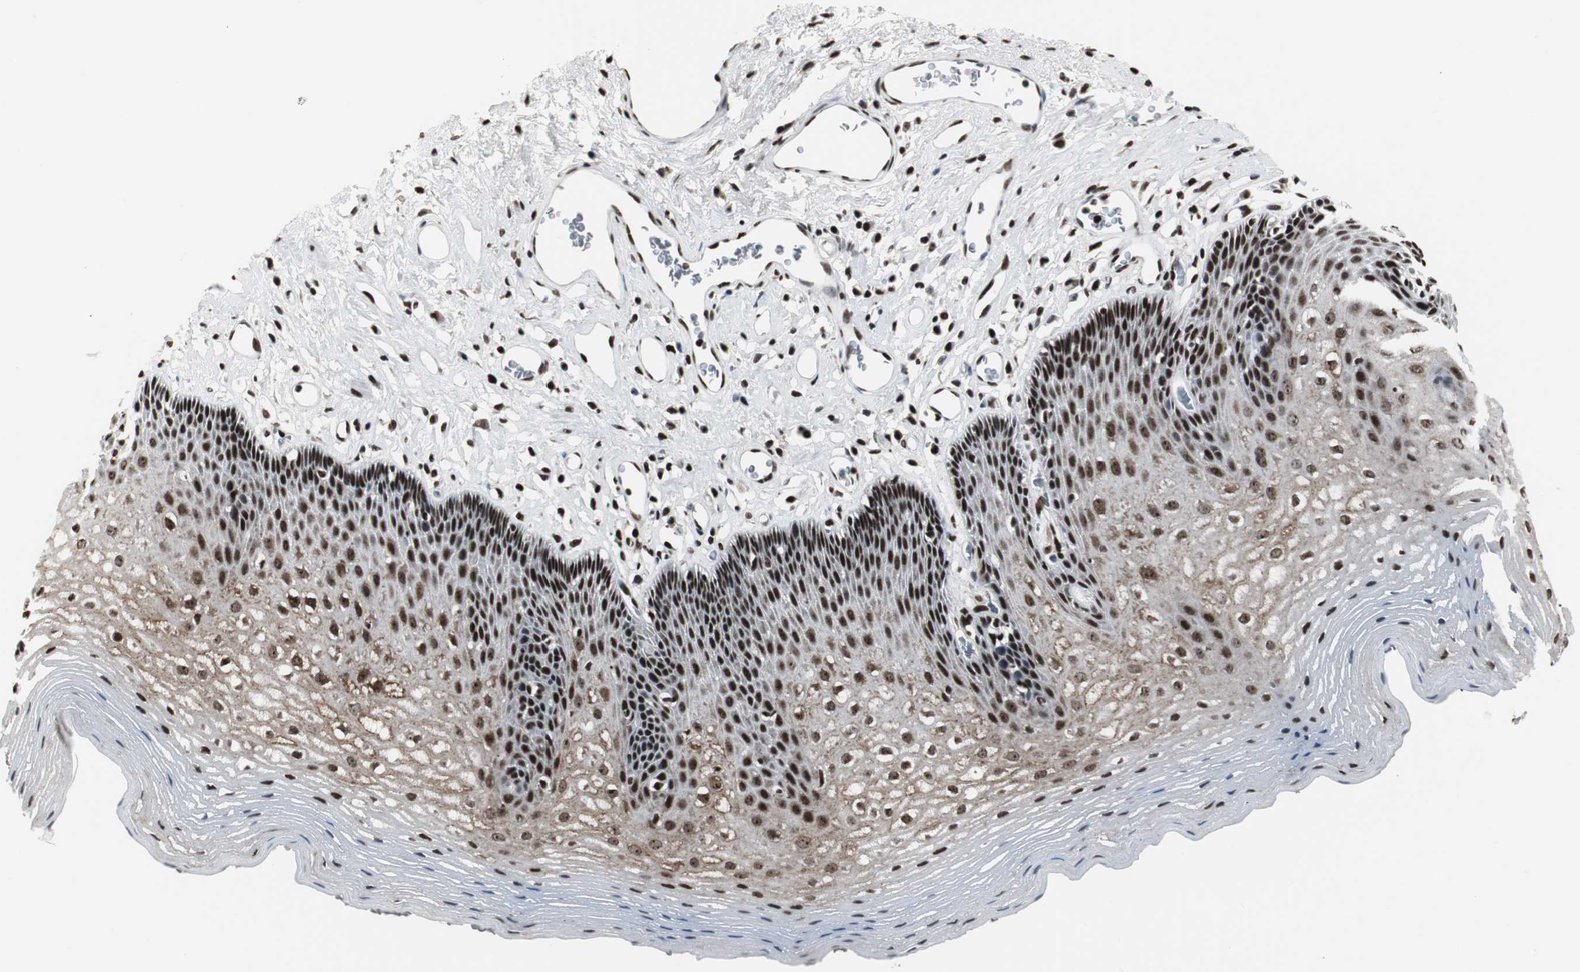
{"staining": {"intensity": "strong", "quantity": ">75%", "location": "cytoplasmic/membranous,nuclear"}, "tissue": "esophagus", "cell_type": "Squamous epithelial cells", "image_type": "normal", "snomed": [{"axis": "morphology", "description": "Normal tissue, NOS"}, {"axis": "topography", "description": "Esophagus"}], "caption": "A high amount of strong cytoplasmic/membranous,nuclear positivity is present in about >75% of squamous epithelial cells in benign esophagus.", "gene": "PARN", "patient": {"sex": "female", "age": 70}}